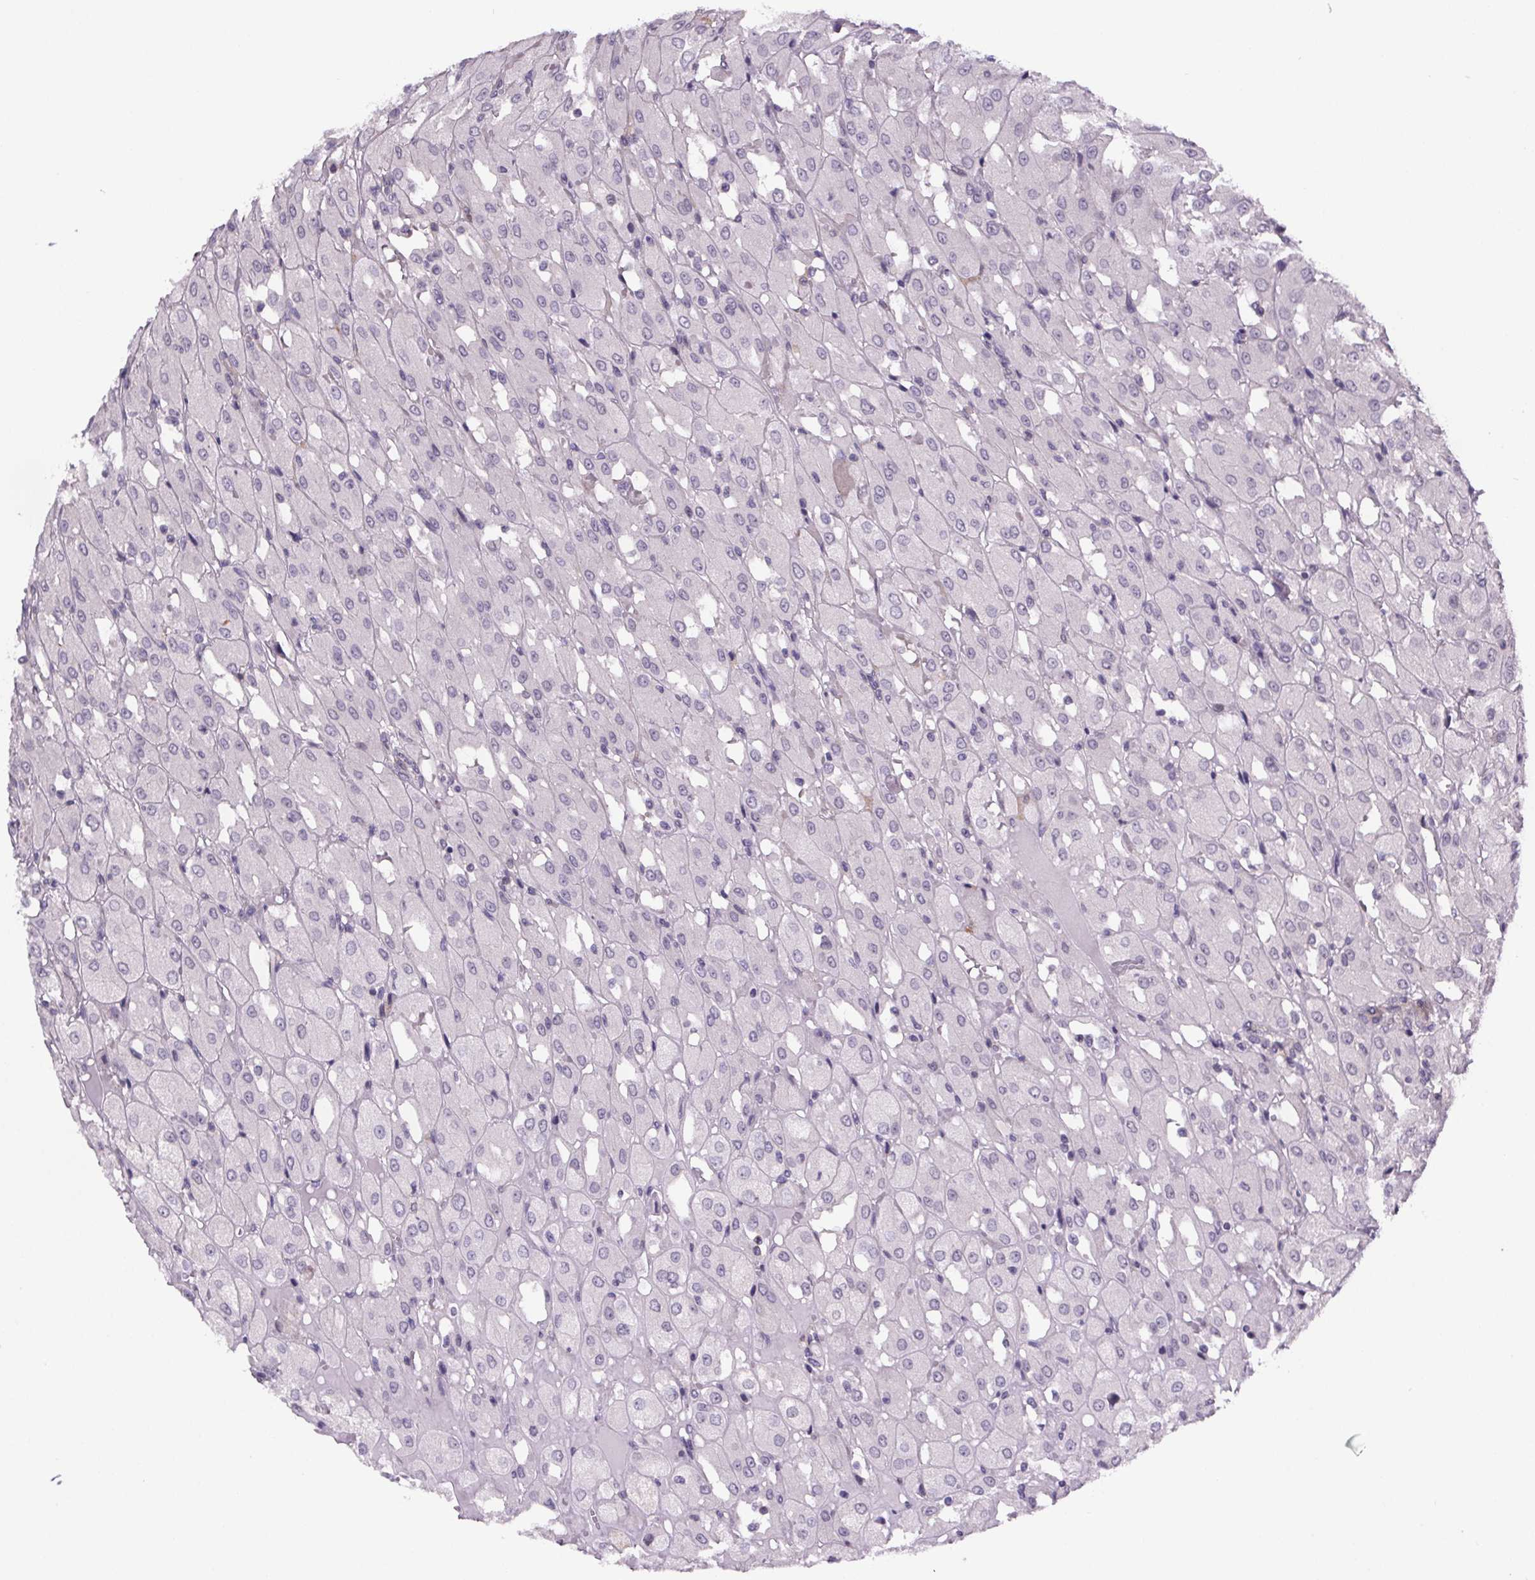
{"staining": {"intensity": "negative", "quantity": "none", "location": "none"}, "tissue": "renal cancer", "cell_type": "Tumor cells", "image_type": "cancer", "snomed": [{"axis": "morphology", "description": "Adenocarcinoma, NOS"}, {"axis": "topography", "description": "Kidney"}], "caption": "This is an immunohistochemistry histopathology image of renal adenocarcinoma. There is no expression in tumor cells.", "gene": "TTC12", "patient": {"sex": "male", "age": 72}}